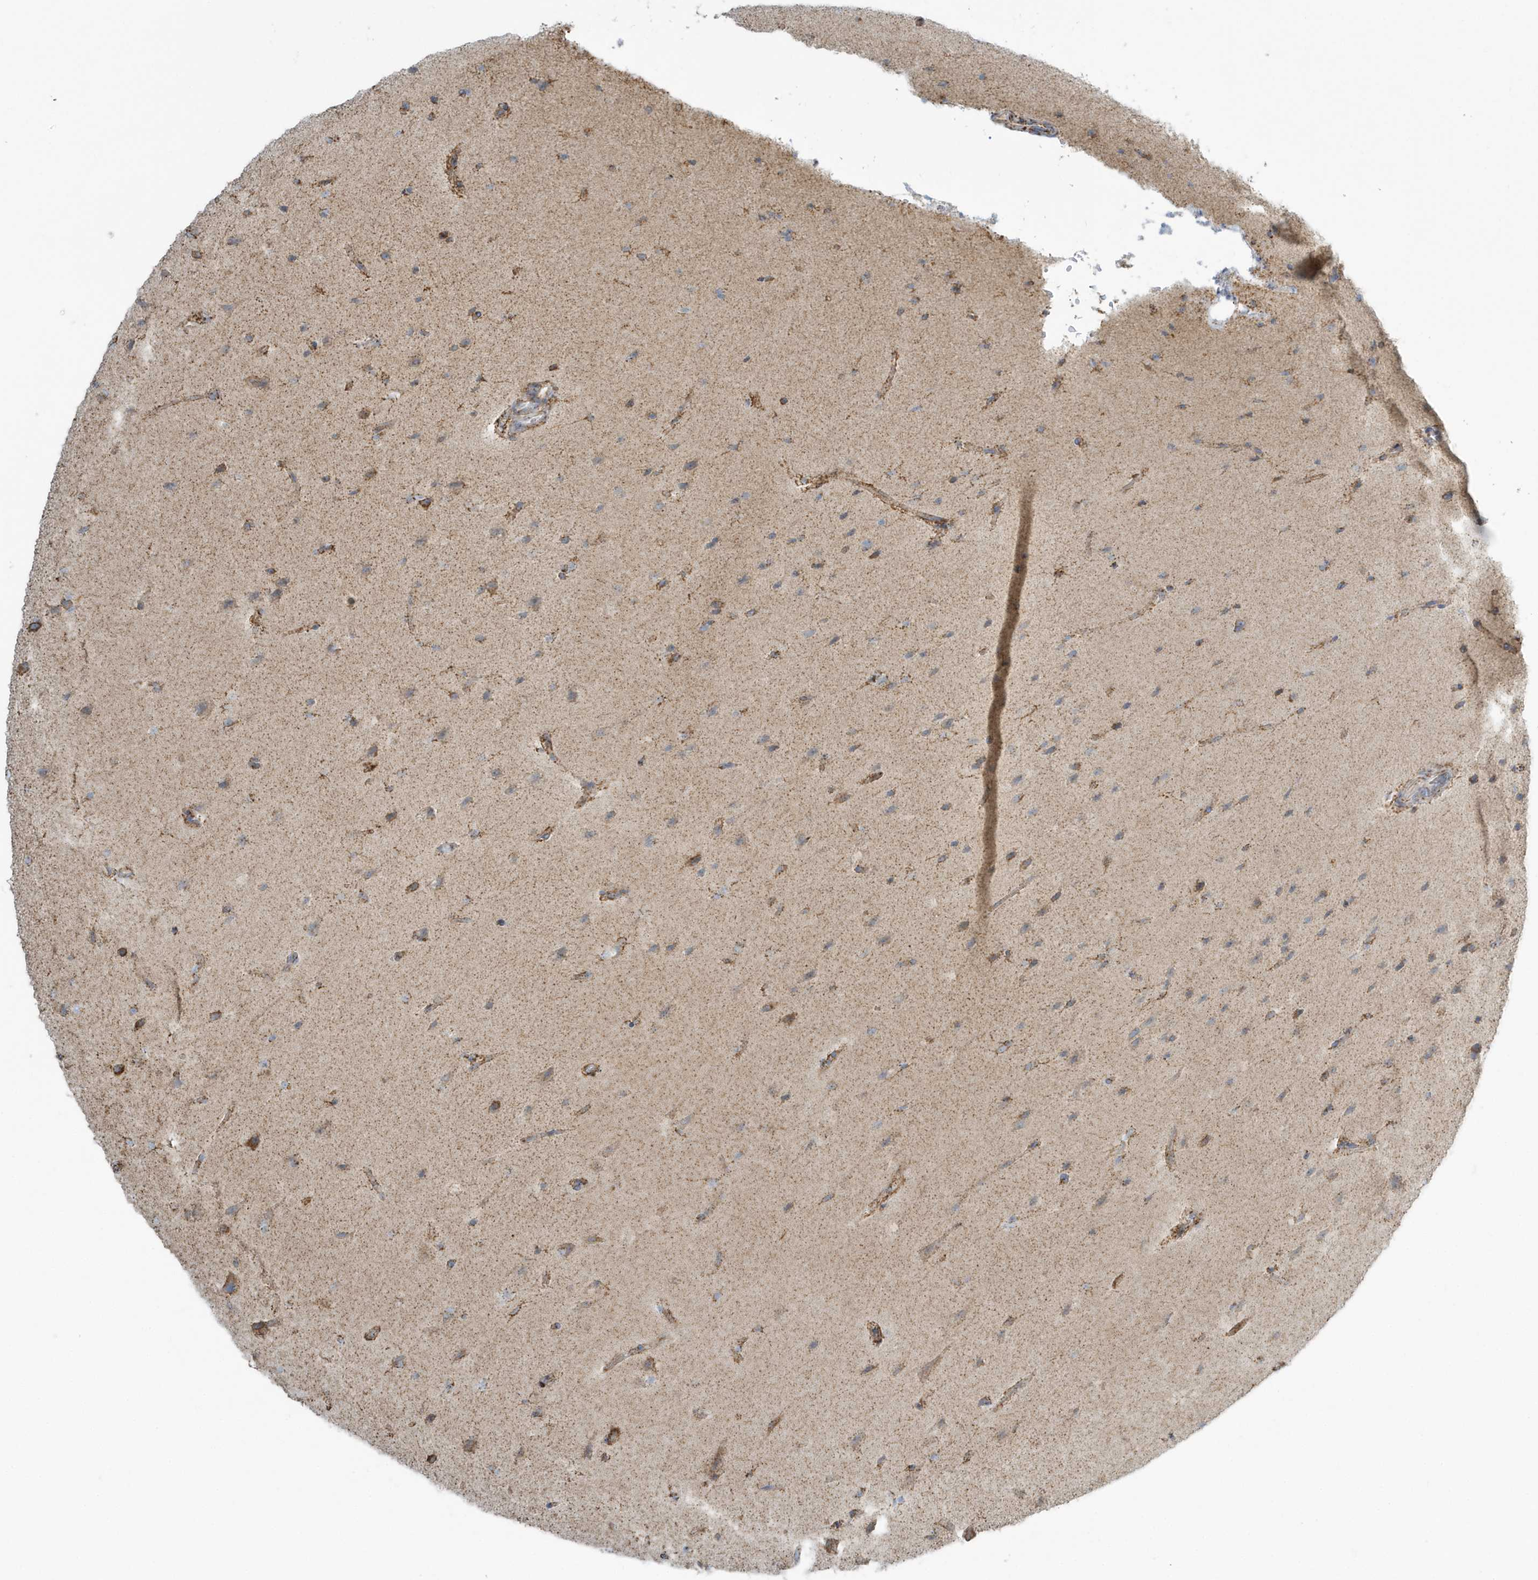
{"staining": {"intensity": "moderate", "quantity": "<25%", "location": "cytoplasmic/membranous"}, "tissue": "glioma", "cell_type": "Tumor cells", "image_type": "cancer", "snomed": [{"axis": "morphology", "description": "Glioma, malignant, Low grade"}, {"axis": "topography", "description": "Brain"}], "caption": "Immunohistochemistry (IHC) of glioma shows low levels of moderate cytoplasmic/membranous staining in approximately <25% of tumor cells.", "gene": "RAB11FIP3", "patient": {"sex": "female", "age": 37}}